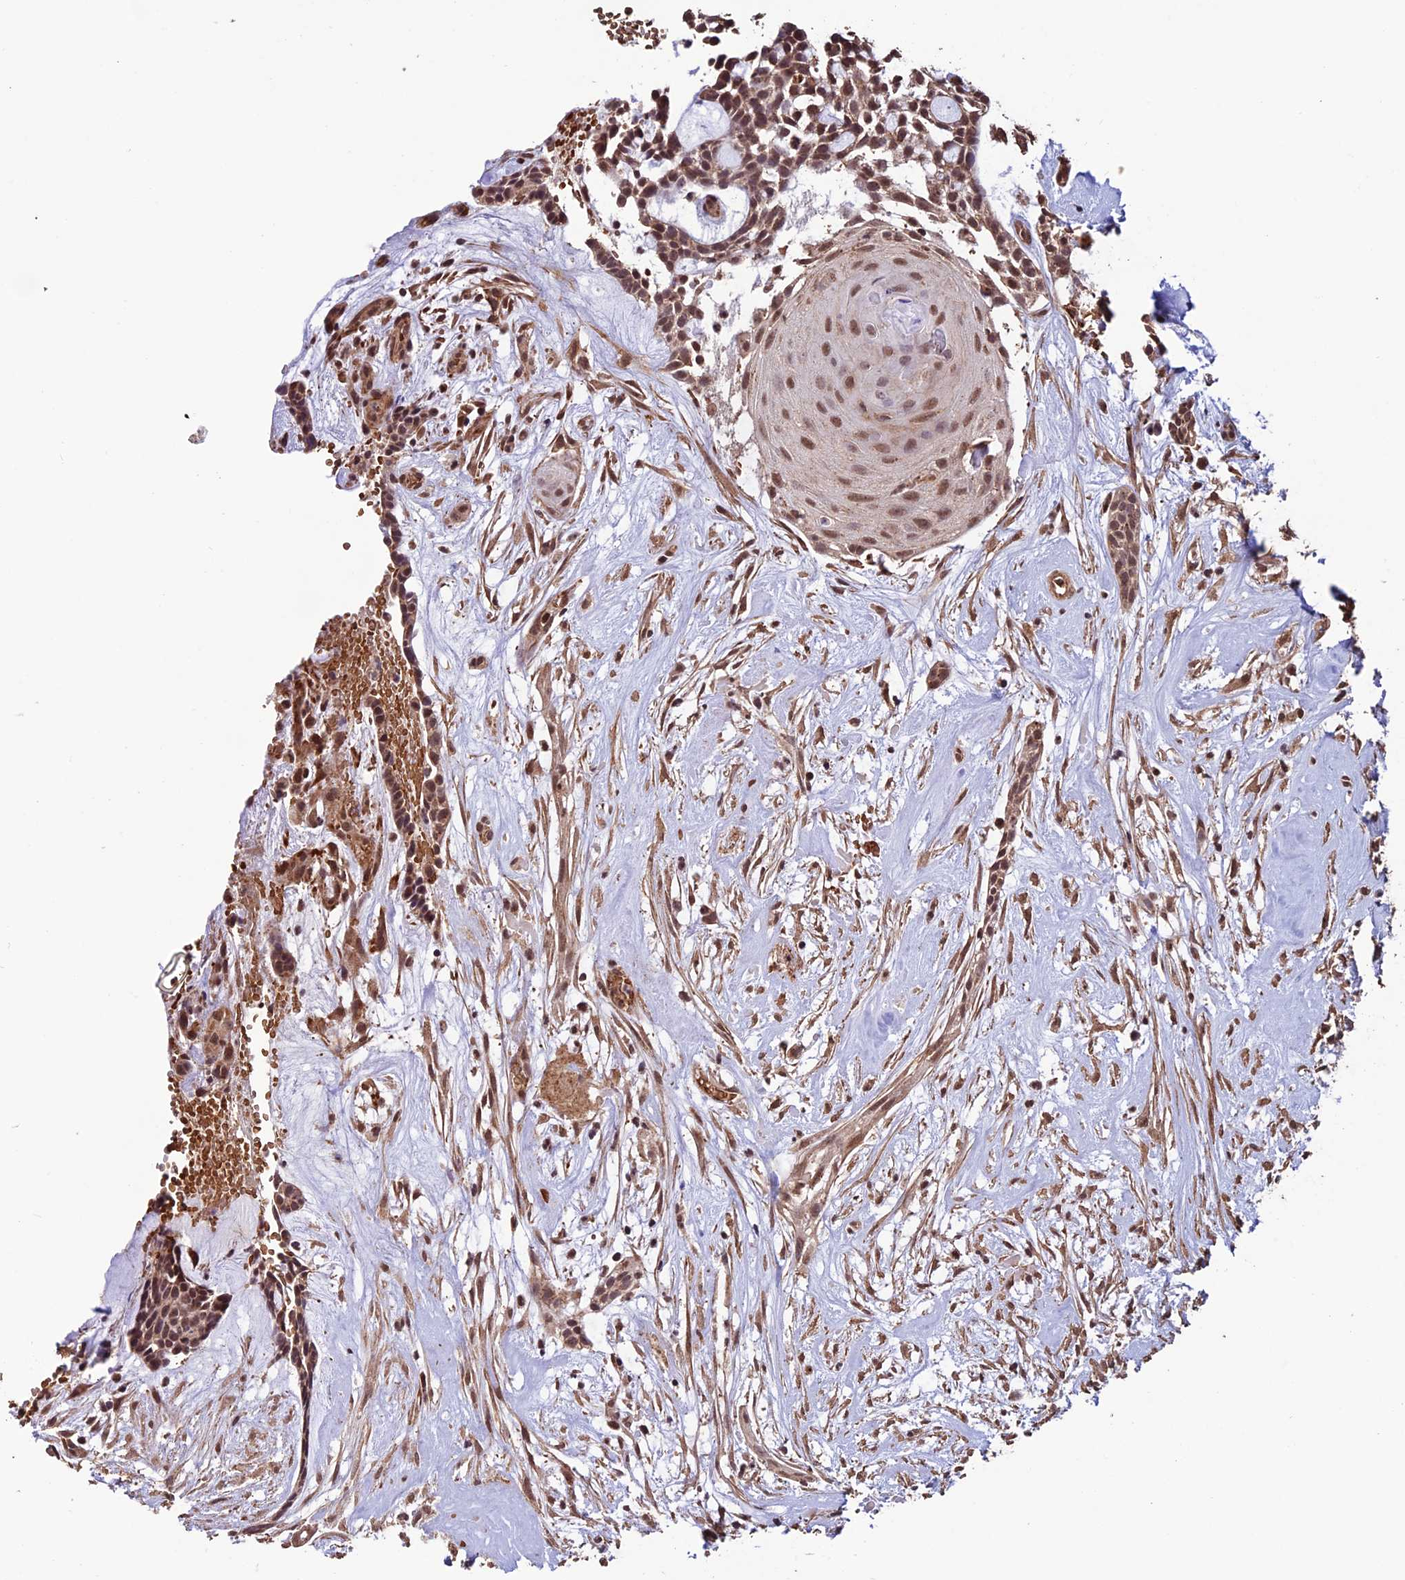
{"staining": {"intensity": "moderate", "quantity": ">75%", "location": "cytoplasmic/membranous,nuclear"}, "tissue": "head and neck cancer", "cell_type": "Tumor cells", "image_type": "cancer", "snomed": [{"axis": "morphology", "description": "Adenocarcinoma, NOS"}, {"axis": "topography", "description": "Subcutis"}, {"axis": "topography", "description": "Head-Neck"}], "caption": "Human adenocarcinoma (head and neck) stained with a brown dye displays moderate cytoplasmic/membranous and nuclear positive staining in about >75% of tumor cells.", "gene": "CABIN1", "patient": {"sex": "female", "age": 73}}